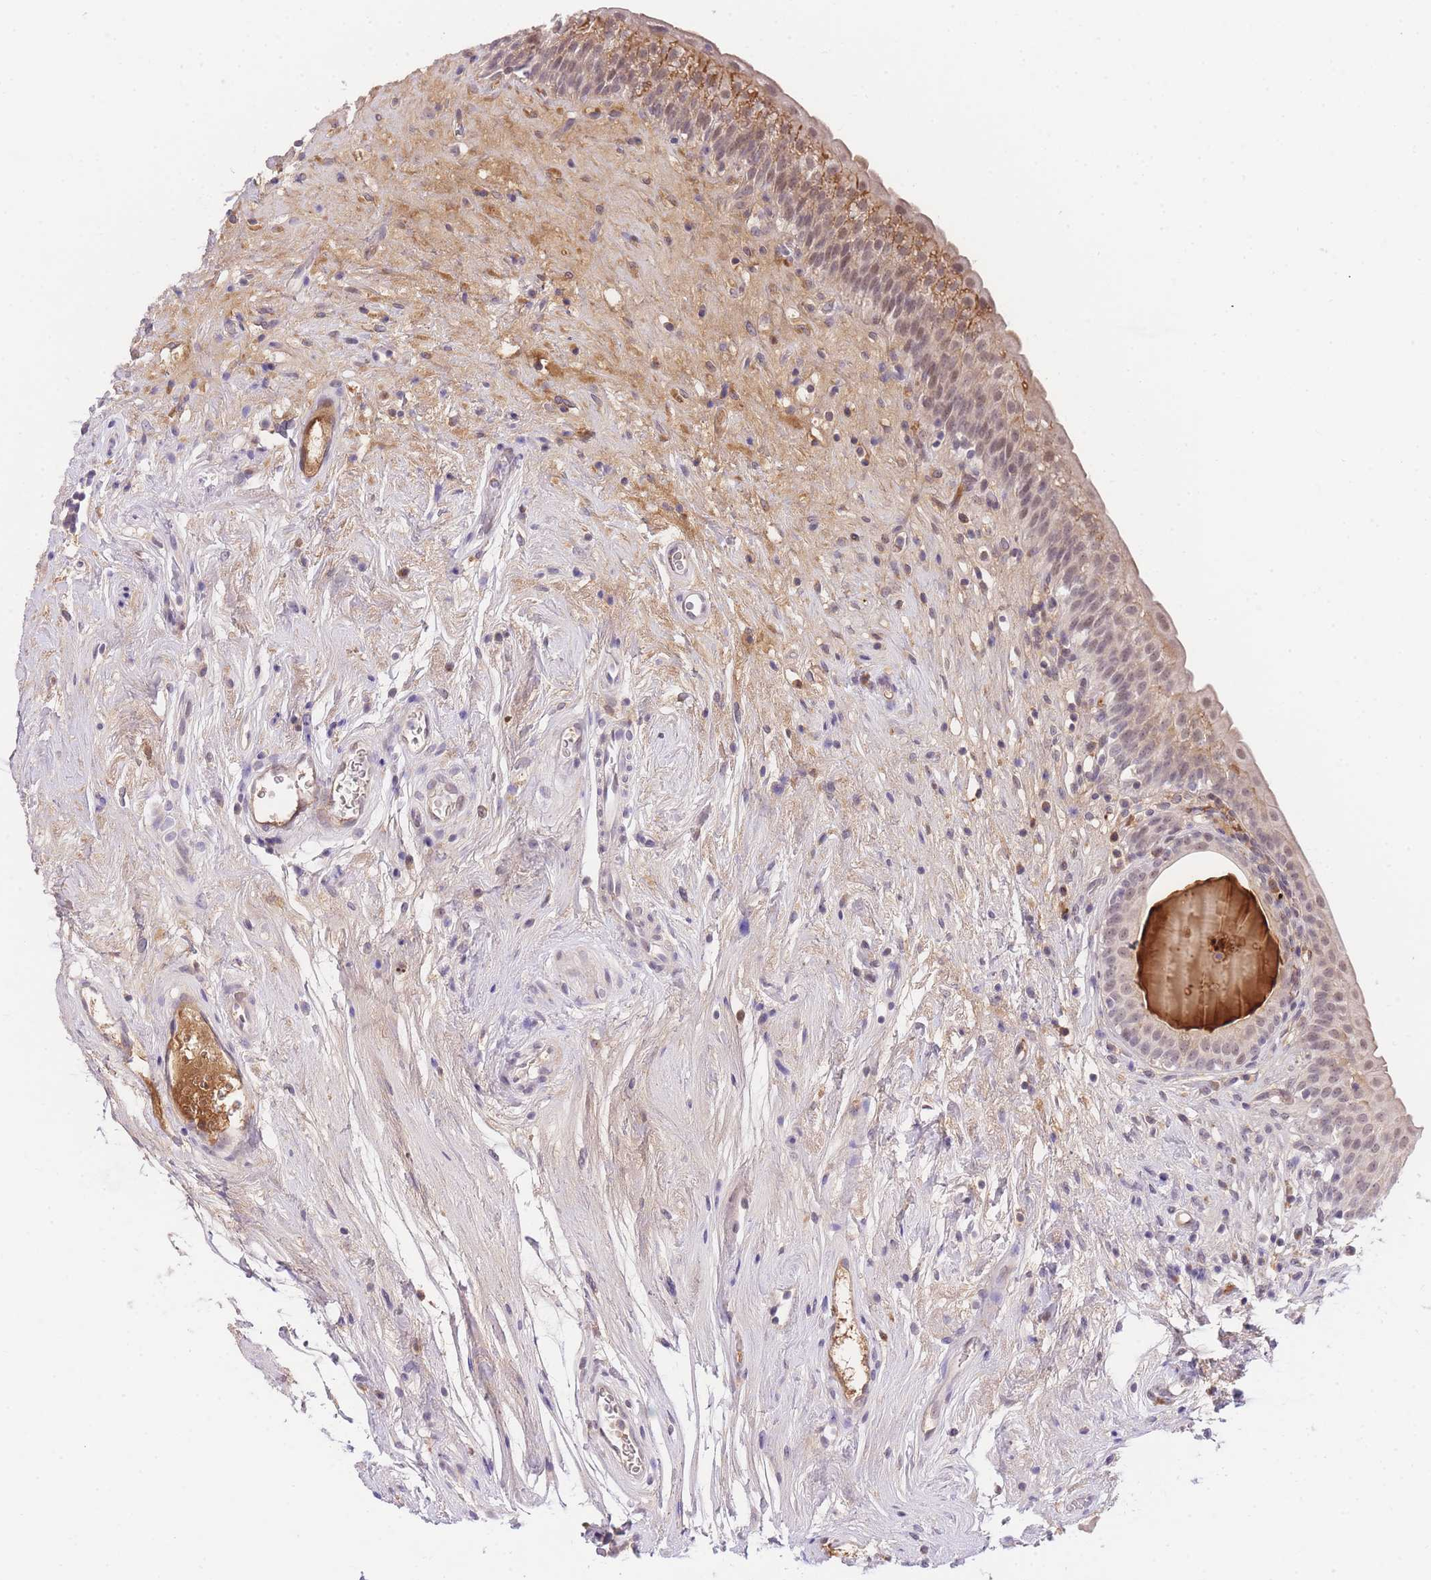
{"staining": {"intensity": "moderate", "quantity": "25%-75%", "location": "cytoplasmic/membranous,nuclear"}, "tissue": "urinary bladder", "cell_type": "Urothelial cells", "image_type": "normal", "snomed": [{"axis": "morphology", "description": "Normal tissue, NOS"}, {"axis": "topography", "description": "Urinary bladder"}], "caption": "Human urinary bladder stained with a brown dye demonstrates moderate cytoplasmic/membranous,nuclear positive positivity in approximately 25%-75% of urothelial cells.", "gene": "SLC25A33", "patient": {"sex": "male", "age": 83}}